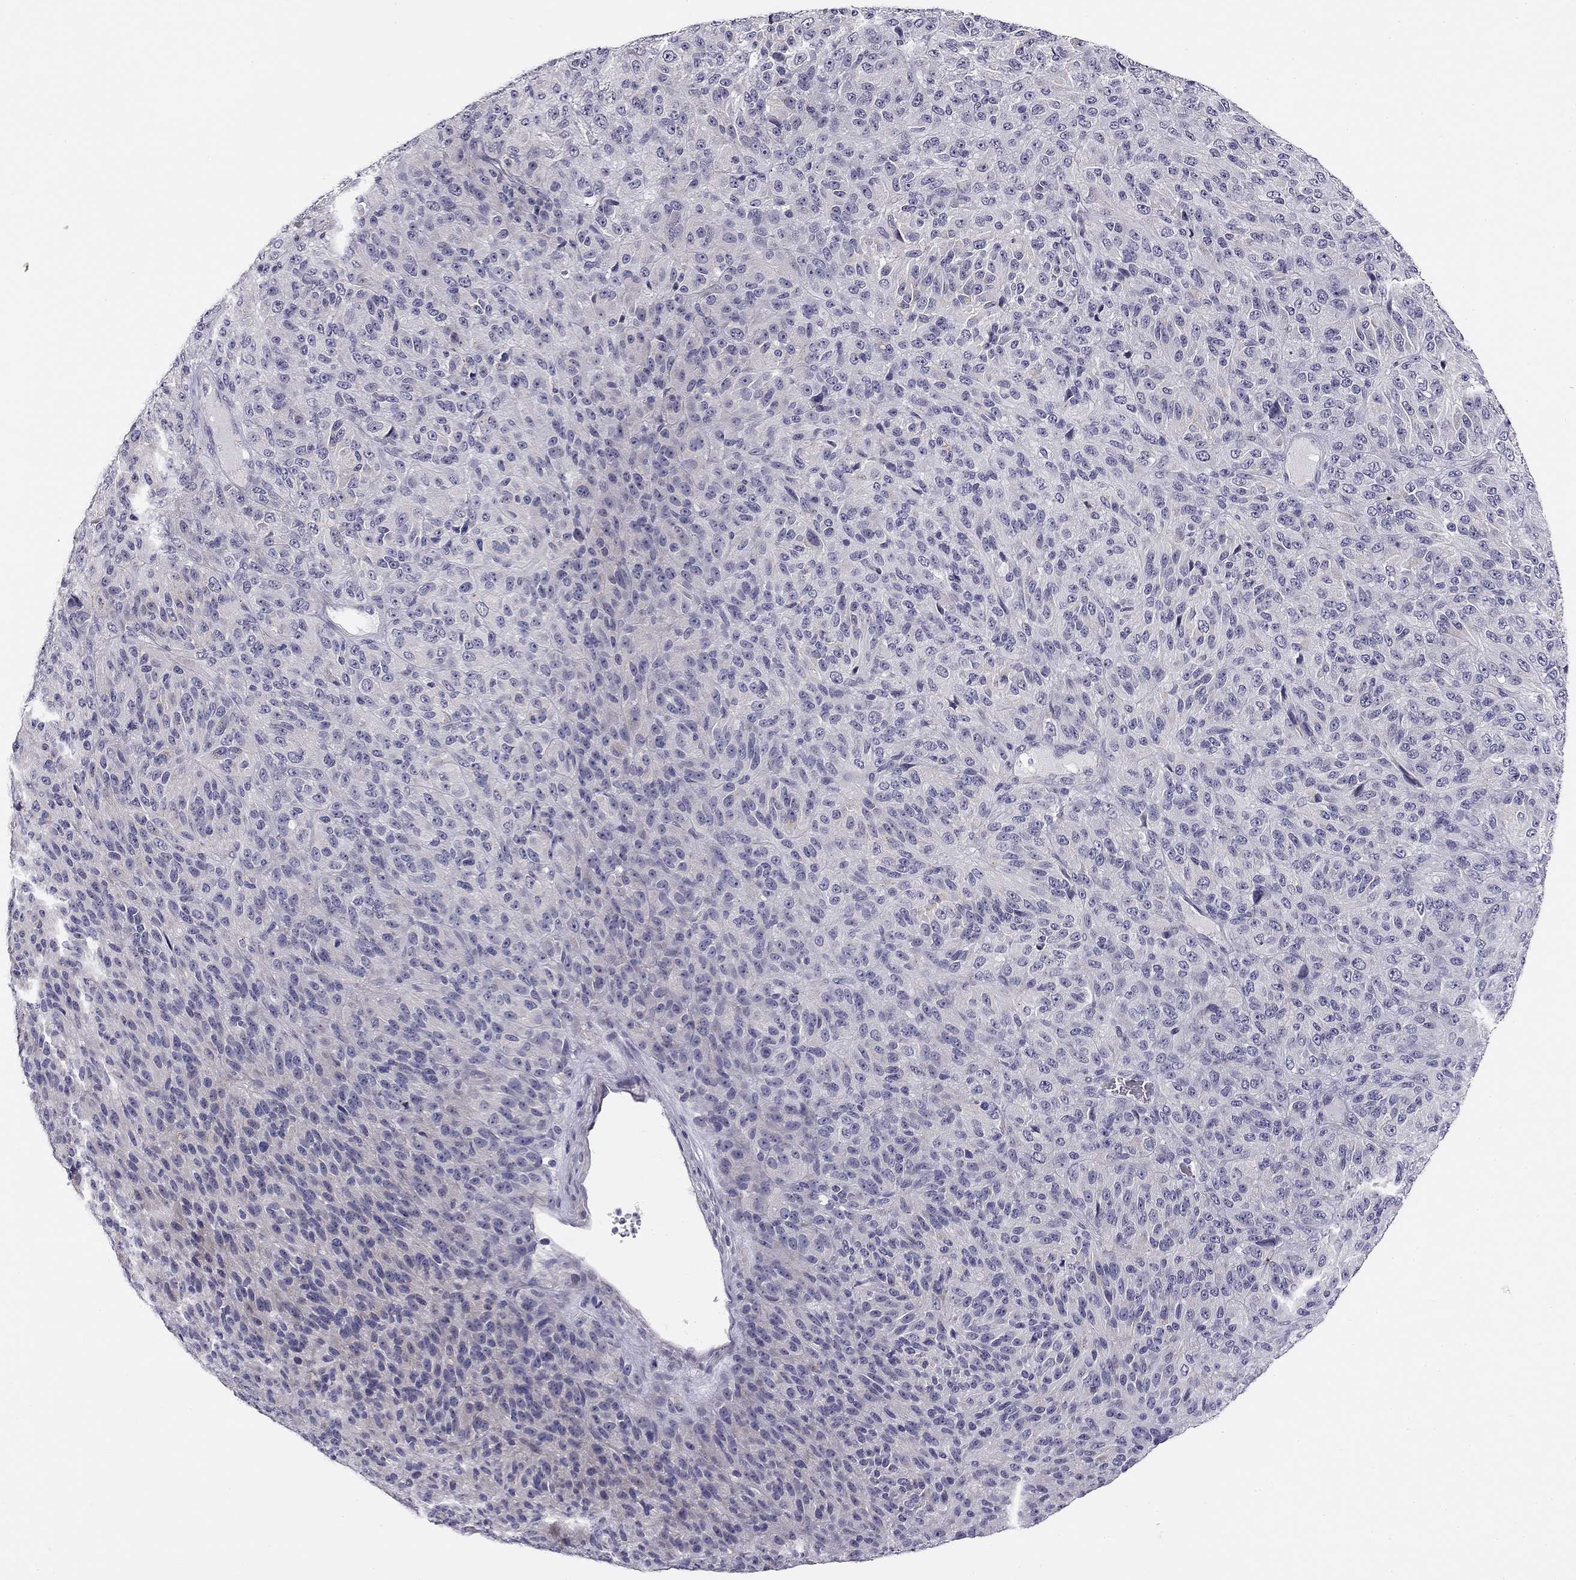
{"staining": {"intensity": "negative", "quantity": "none", "location": "none"}, "tissue": "melanoma", "cell_type": "Tumor cells", "image_type": "cancer", "snomed": [{"axis": "morphology", "description": "Malignant melanoma, Metastatic site"}, {"axis": "topography", "description": "Brain"}], "caption": "IHC histopathology image of human melanoma stained for a protein (brown), which shows no expression in tumor cells.", "gene": "CNR1", "patient": {"sex": "female", "age": 56}}